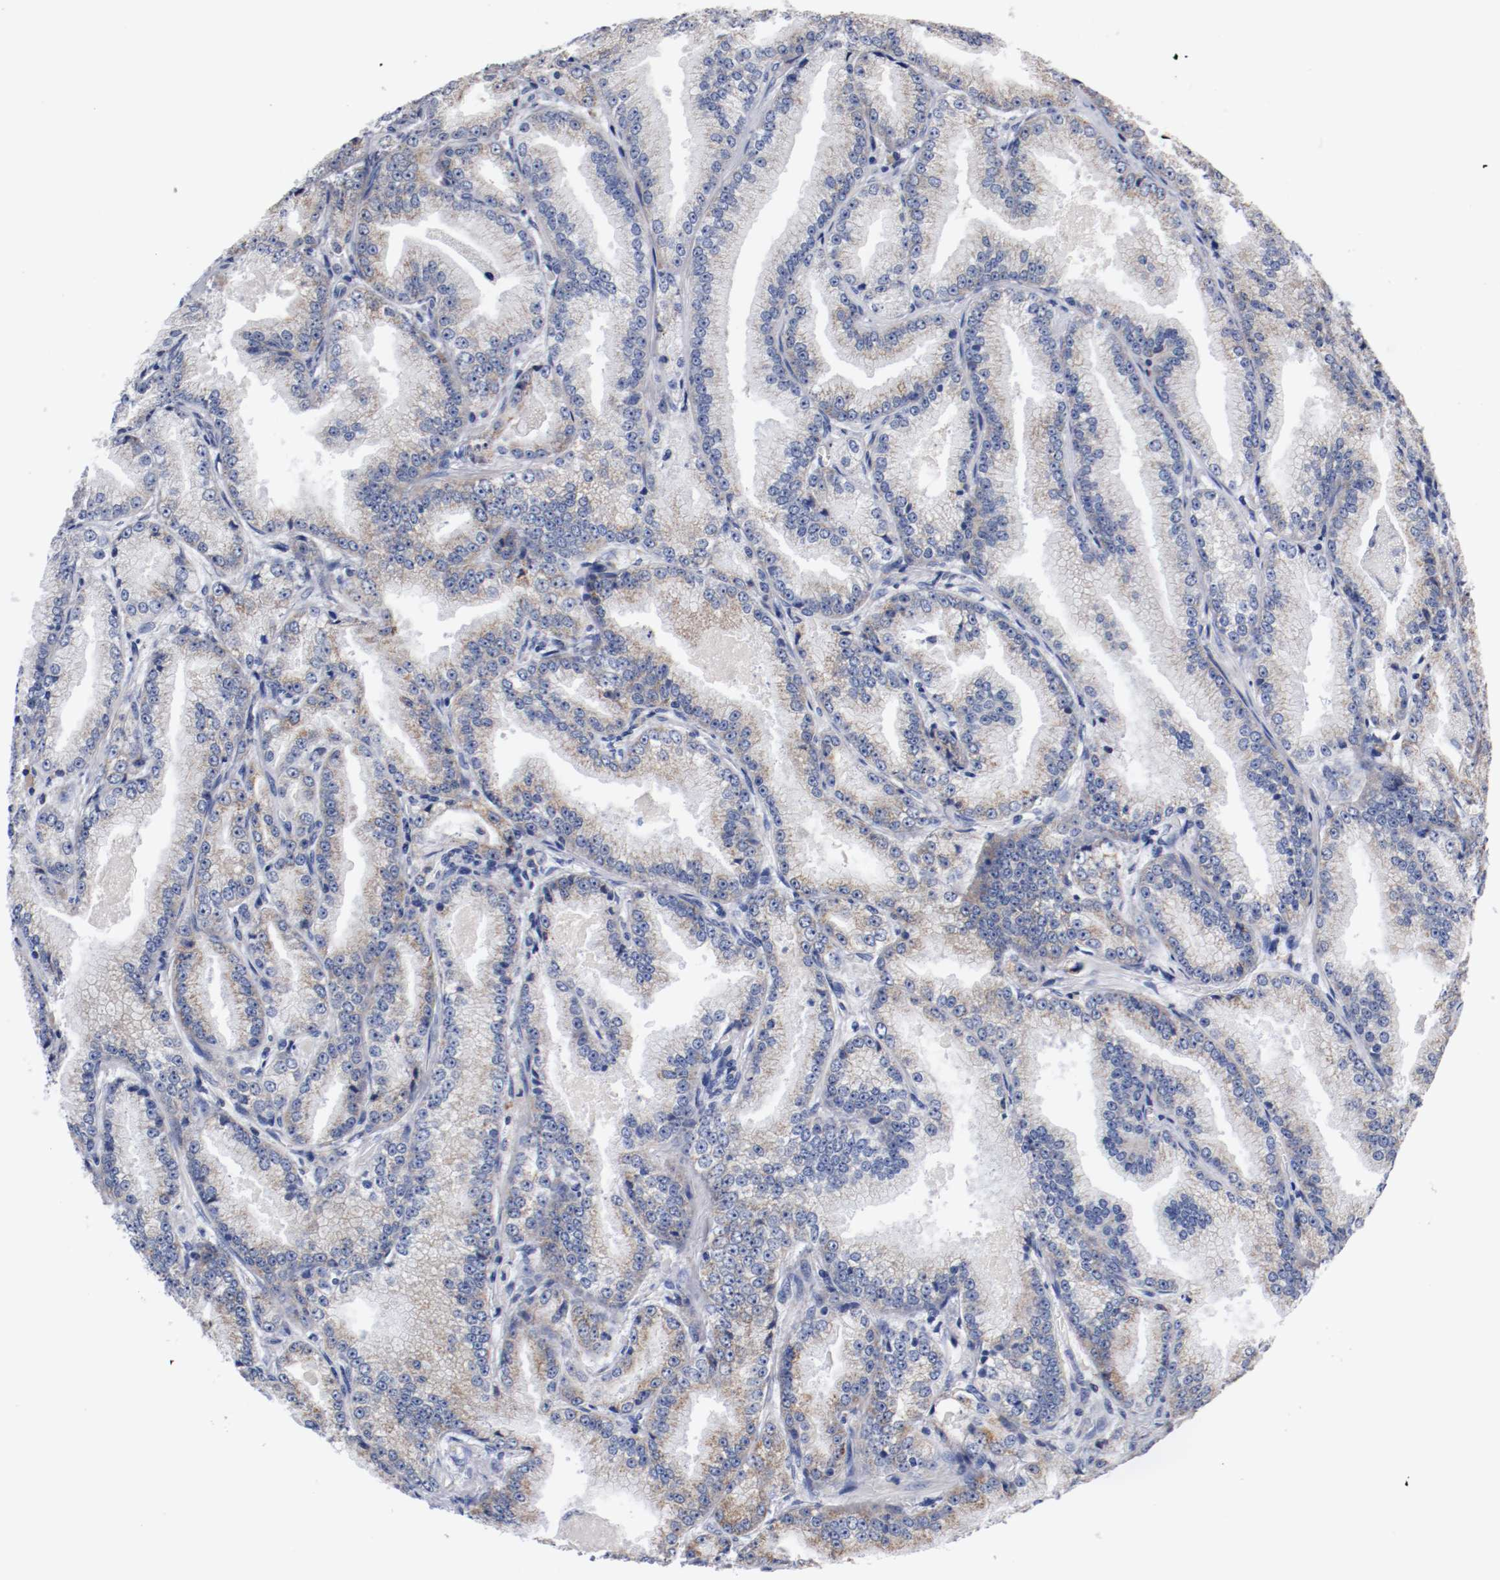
{"staining": {"intensity": "weak", "quantity": "<25%", "location": "cytoplasmic/membranous"}, "tissue": "prostate cancer", "cell_type": "Tumor cells", "image_type": "cancer", "snomed": [{"axis": "morphology", "description": "Adenocarcinoma, High grade"}, {"axis": "topography", "description": "Prostate"}], "caption": "High magnification brightfield microscopy of prostate cancer stained with DAB (3,3'-diaminobenzidine) (brown) and counterstained with hematoxylin (blue): tumor cells show no significant staining.", "gene": "PCSK6", "patient": {"sex": "male", "age": 61}}